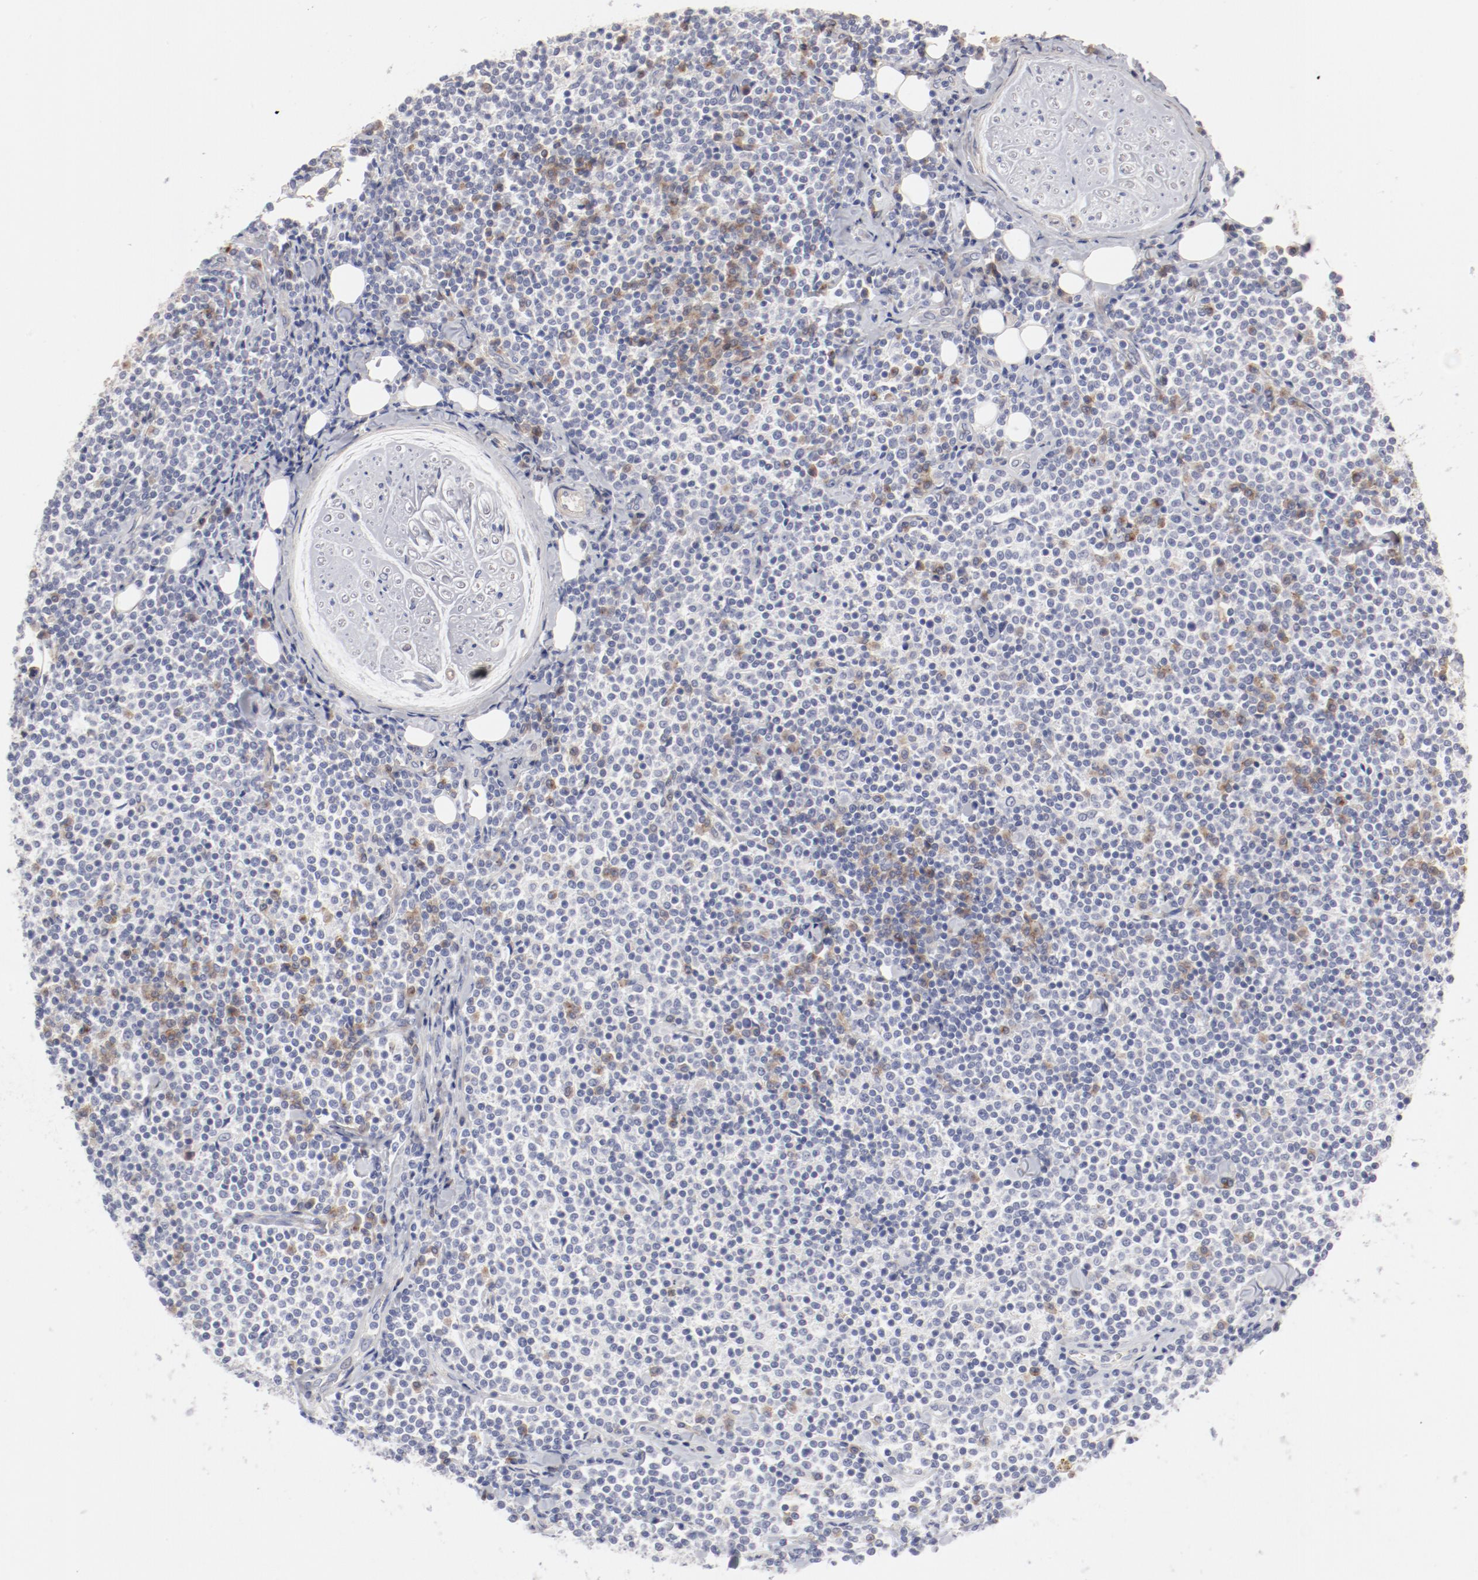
{"staining": {"intensity": "moderate", "quantity": "<25%", "location": "cytoplasmic/membranous"}, "tissue": "lymphoma", "cell_type": "Tumor cells", "image_type": "cancer", "snomed": [{"axis": "morphology", "description": "Malignant lymphoma, non-Hodgkin's type, Low grade"}, {"axis": "topography", "description": "Soft tissue"}], "caption": "This is a histology image of immunohistochemistry (IHC) staining of malignant lymphoma, non-Hodgkin's type (low-grade), which shows moderate positivity in the cytoplasmic/membranous of tumor cells.", "gene": "LAX1", "patient": {"sex": "male", "age": 92}}